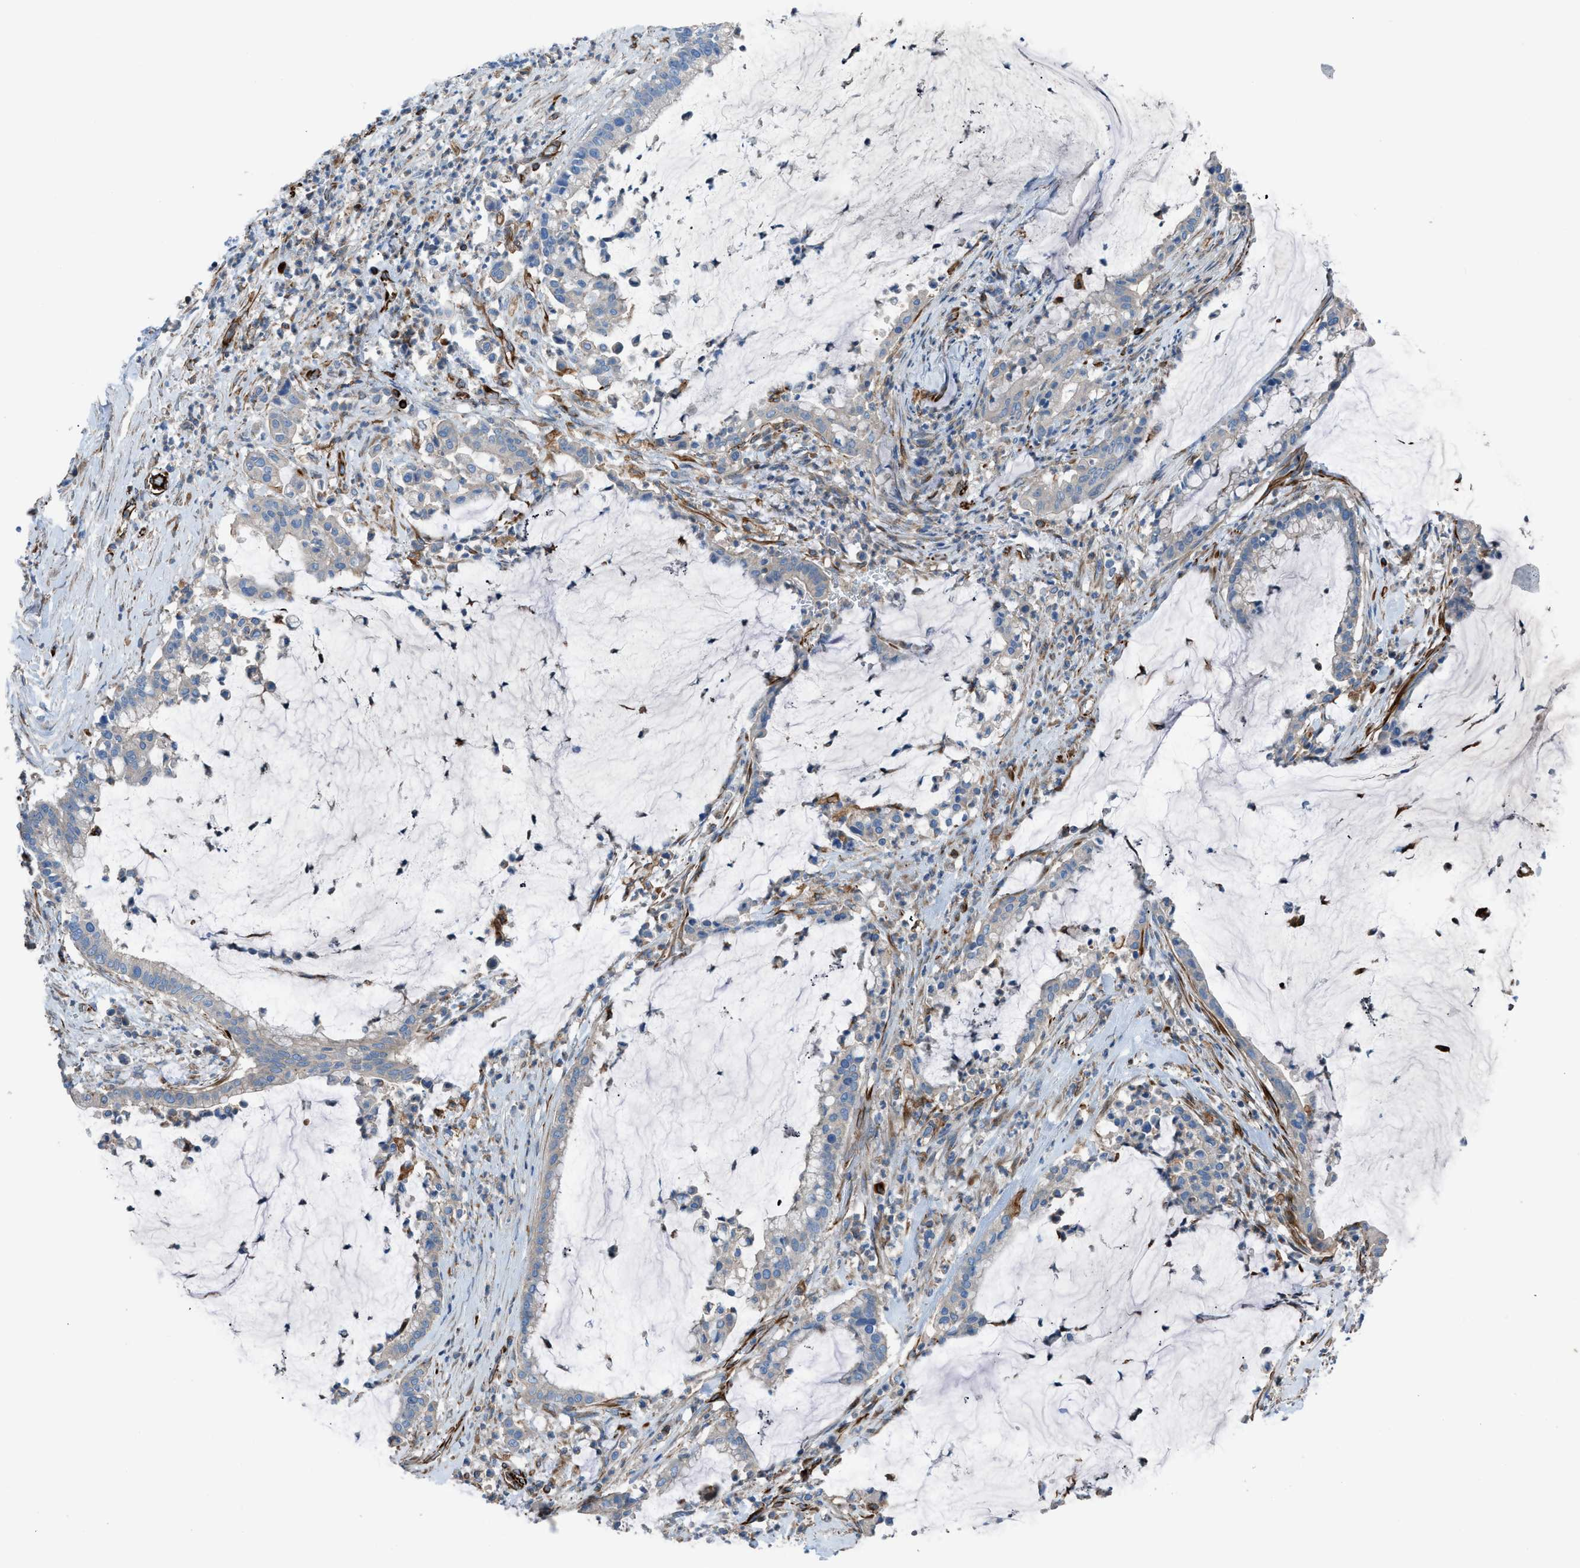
{"staining": {"intensity": "negative", "quantity": "none", "location": "none"}, "tissue": "pancreatic cancer", "cell_type": "Tumor cells", "image_type": "cancer", "snomed": [{"axis": "morphology", "description": "Adenocarcinoma, NOS"}, {"axis": "topography", "description": "Pancreas"}], "caption": "A high-resolution photomicrograph shows immunohistochemistry (IHC) staining of pancreatic adenocarcinoma, which reveals no significant staining in tumor cells.", "gene": "CABP7", "patient": {"sex": "male", "age": 41}}